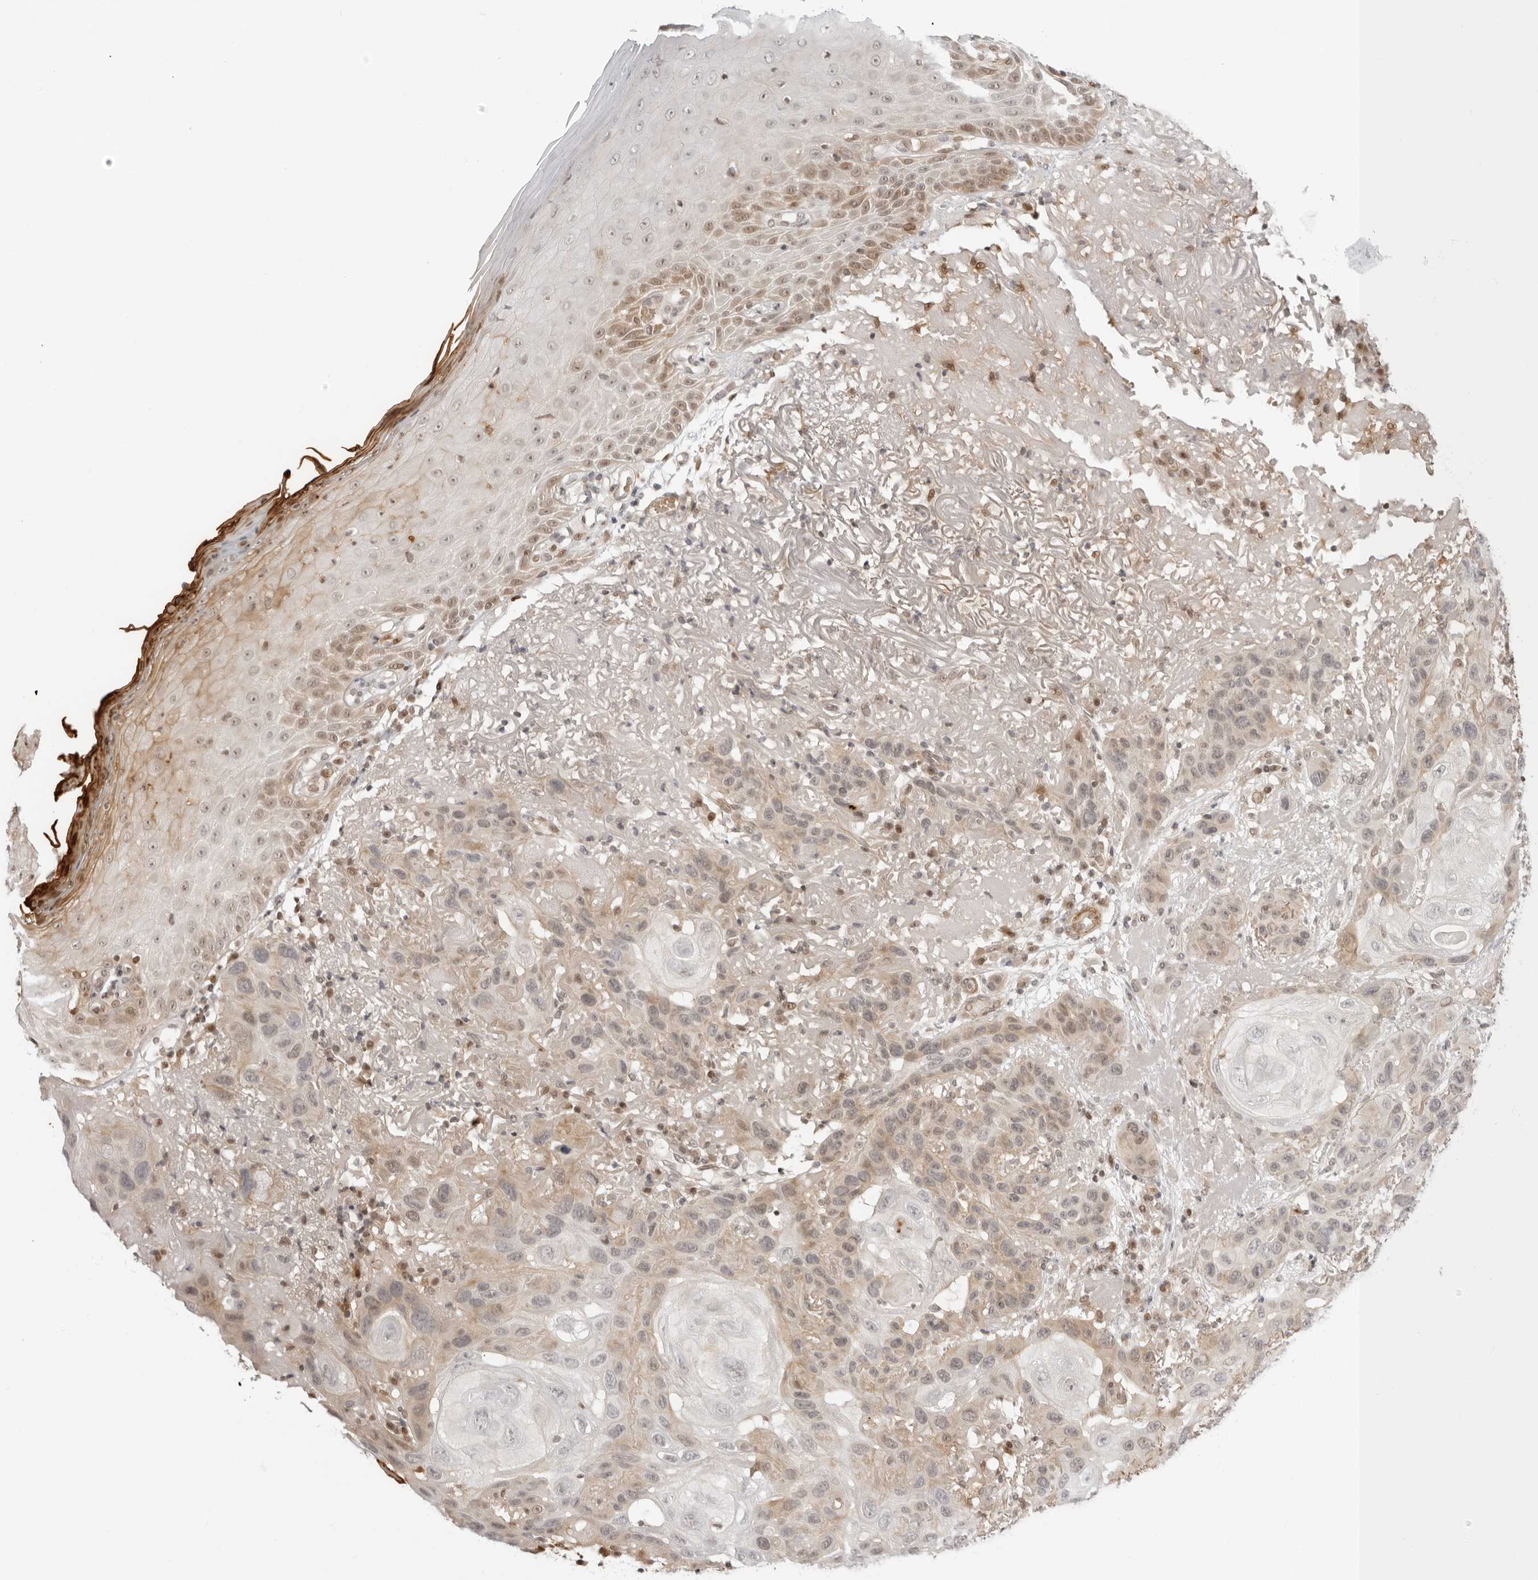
{"staining": {"intensity": "weak", "quantity": "25%-75%", "location": "cytoplasmic/membranous"}, "tissue": "skin cancer", "cell_type": "Tumor cells", "image_type": "cancer", "snomed": [{"axis": "morphology", "description": "Normal tissue, NOS"}, {"axis": "morphology", "description": "Squamous cell carcinoma, NOS"}, {"axis": "topography", "description": "Skin"}], "caption": "Skin squamous cell carcinoma was stained to show a protein in brown. There is low levels of weak cytoplasmic/membranous expression in about 25%-75% of tumor cells.", "gene": "RNF146", "patient": {"sex": "female", "age": 96}}